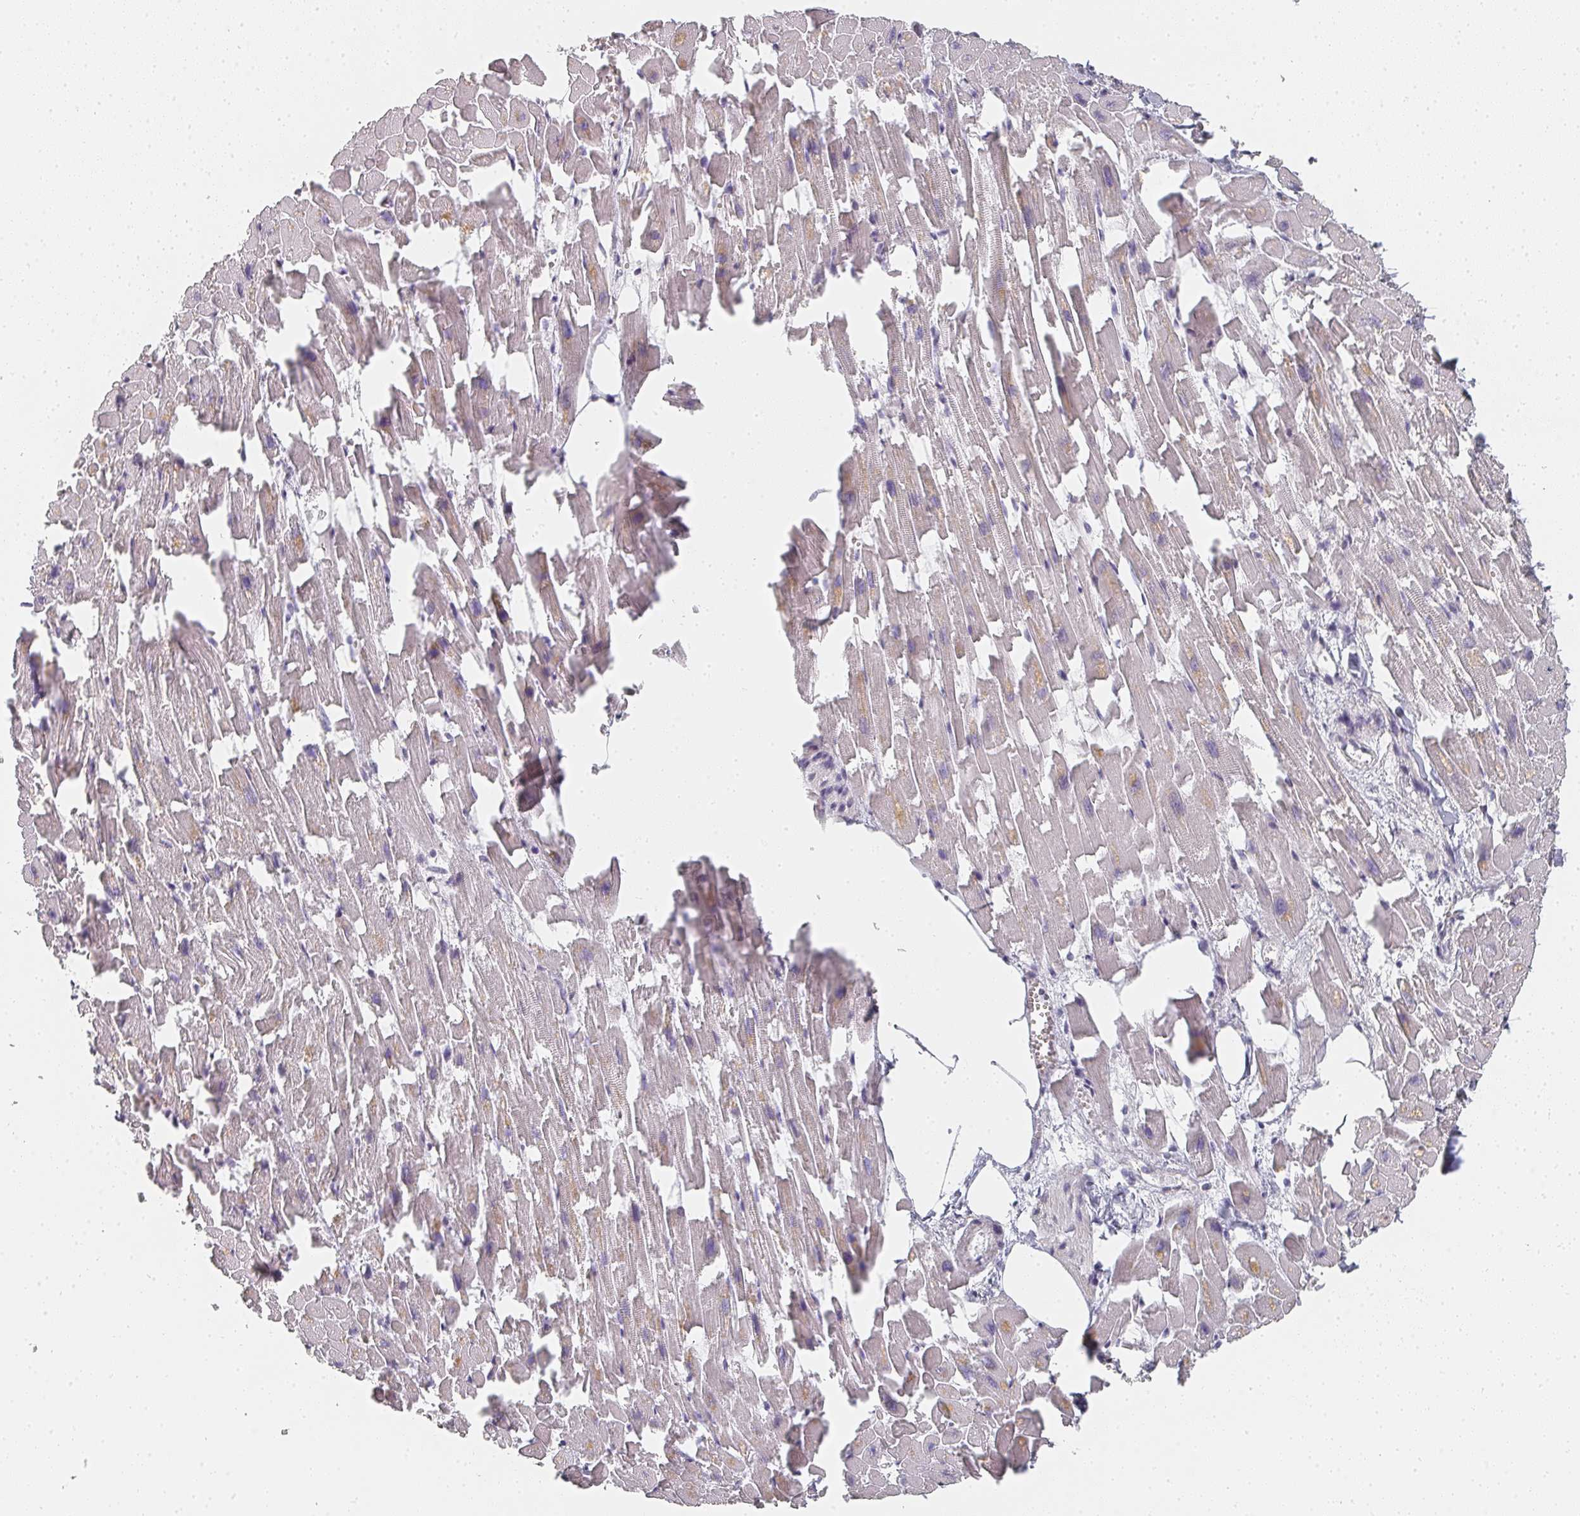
{"staining": {"intensity": "negative", "quantity": "none", "location": "none"}, "tissue": "heart muscle", "cell_type": "Cardiomyocytes", "image_type": "normal", "snomed": [{"axis": "morphology", "description": "Normal tissue, NOS"}, {"axis": "topography", "description": "Heart"}], "caption": "There is no significant staining in cardiomyocytes of heart muscle. The staining is performed using DAB brown chromogen with nuclei counter-stained in using hematoxylin.", "gene": "SHISA2", "patient": {"sex": "female", "age": 64}}